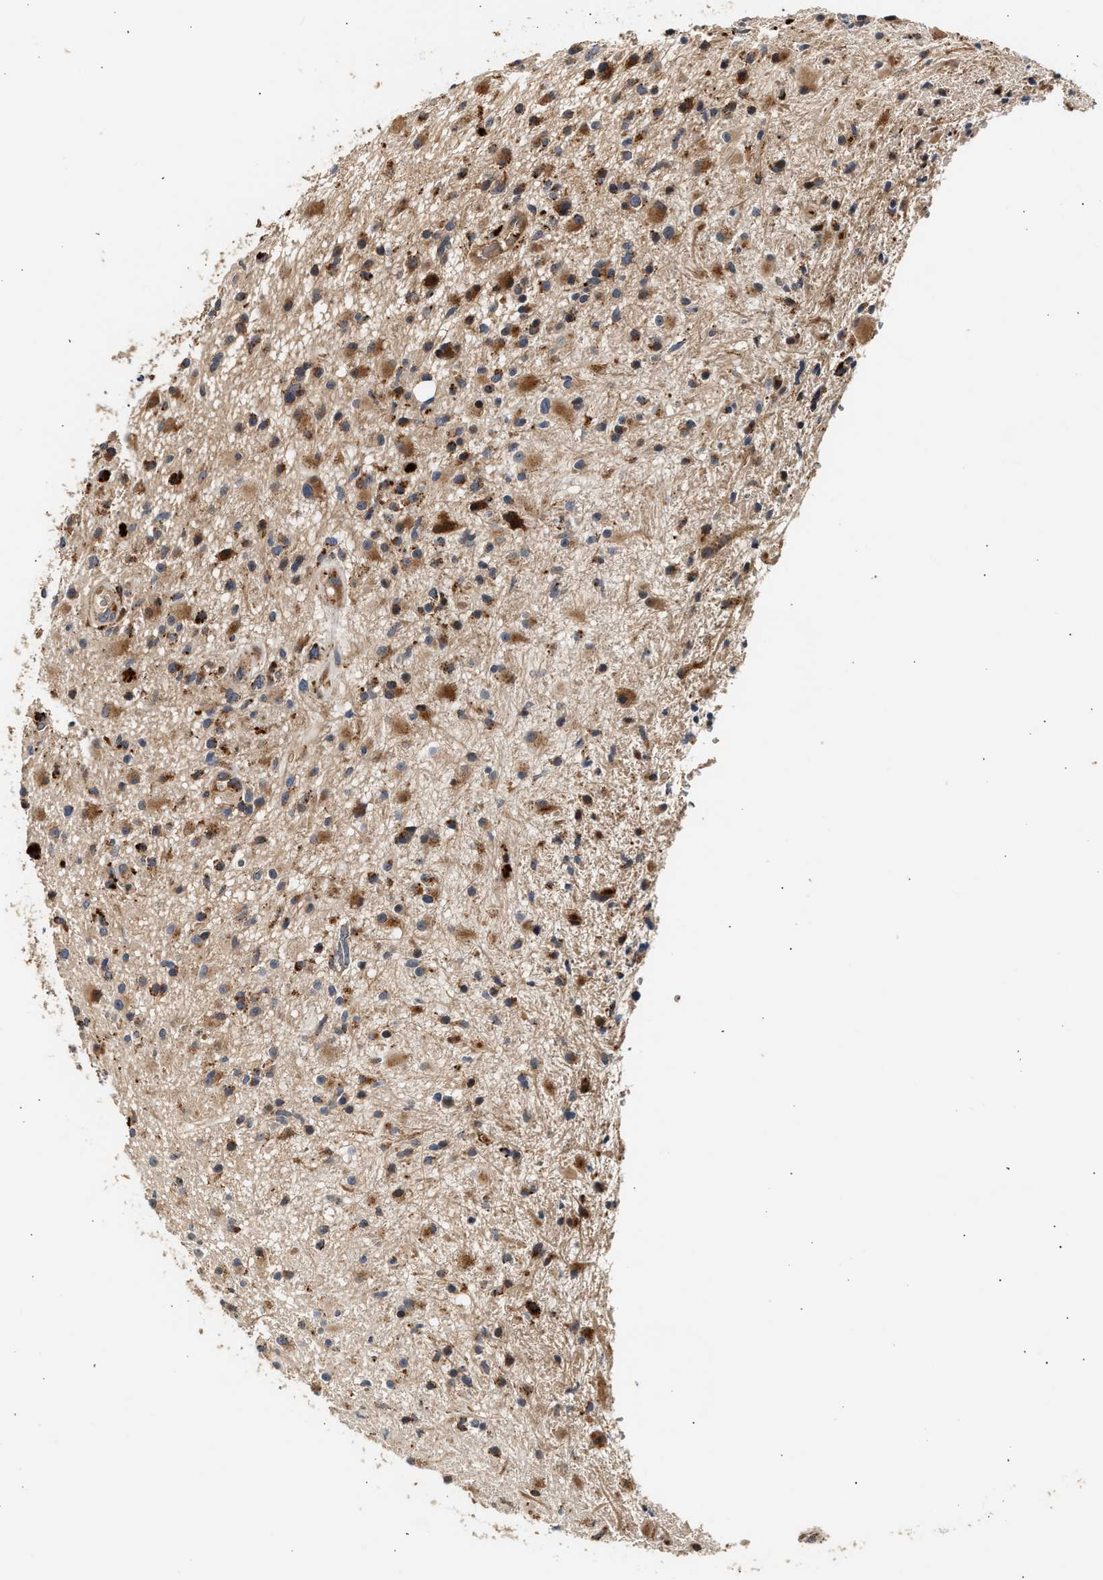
{"staining": {"intensity": "moderate", "quantity": ">75%", "location": "cytoplasmic/membranous"}, "tissue": "glioma", "cell_type": "Tumor cells", "image_type": "cancer", "snomed": [{"axis": "morphology", "description": "Glioma, malignant, High grade"}, {"axis": "topography", "description": "Brain"}], "caption": "Moderate cytoplasmic/membranous positivity is seen in approximately >75% of tumor cells in malignant glioma (high-grade). (brown staining indicates protein expression, while blue staining denotes nuclei).", "gene": "PLD3", "patient": {"sex": "male", "age": 33}}